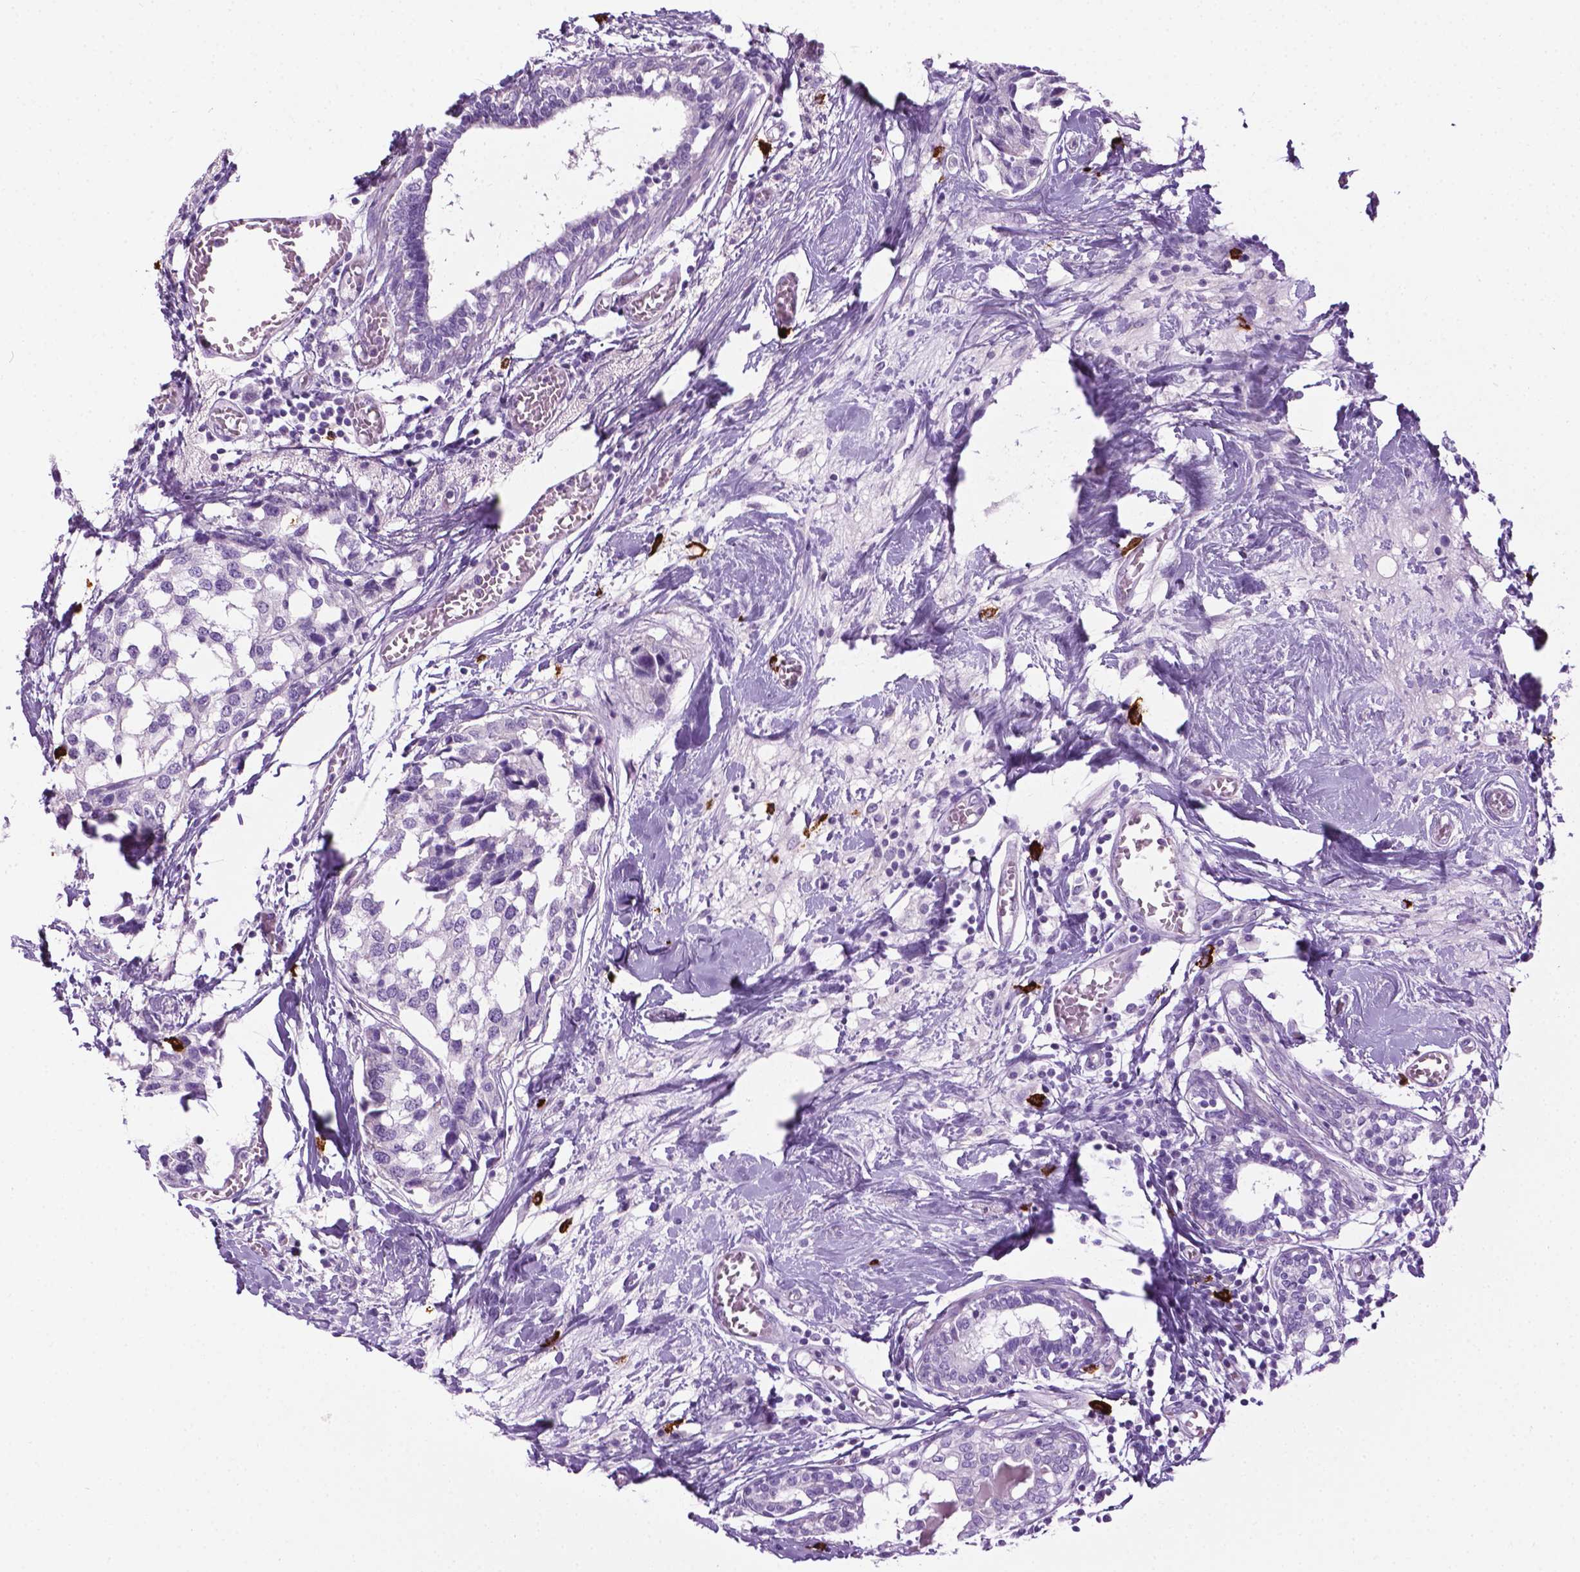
{"staining": {"intensity": "negative", "quantity": "none", "location": "none"}, "tissue": "breast cancer", "cell_type": "Tumor cells", "image_type": "cancer", "snomed": [{"axis": "morphology", "description": "Lobular carcinoma"}, {"axis": "topography", "description": "Breast"}], "caption": "This photomicrograph is of breast cancer stained with immunohistochemistry (IHC) to label a protein in brown with the nuclei are counter-stained blue. There is no staining in tumor cells.", "gene": "SPECC1L", "patient": {"sex": "female", "age": 59}}